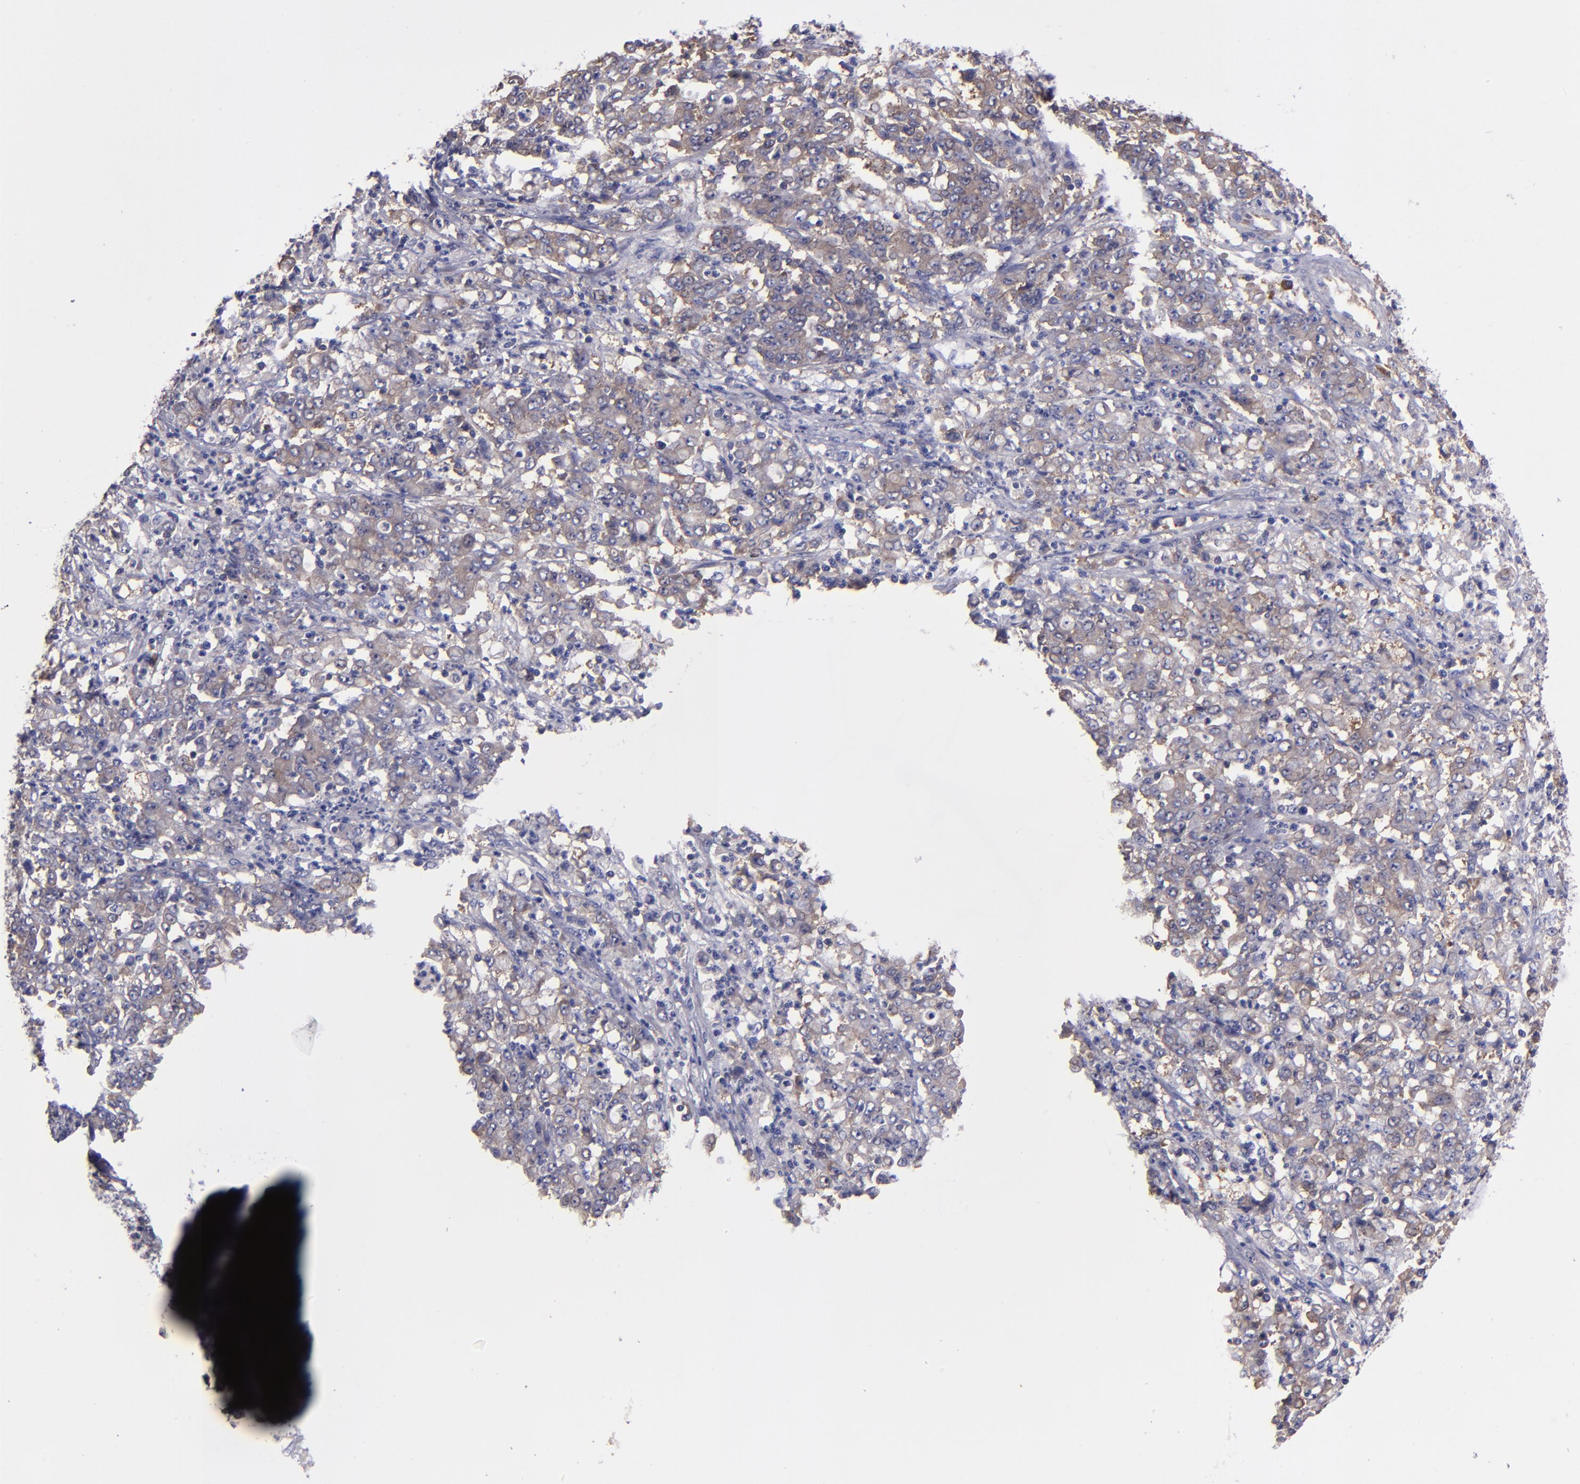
{"staining": {"intensity": "weak", "quantity": "25%-75%", "location": "cytoplasmic/membranous"}, "tissue": "stomach cancer", "cell_type": "Tumor cells", "image_type": "cancer", "snomed": [{"axis": "morphology", "description": "Adenocarcinoma, NOS"}, {"axis": "topography", "description": "Stomach, lower"}], "caption": "An image of human adenocarcinoma (stomach) stained for a protein displays weak cytoplasmic/membranous brown staining in tumor cells.", "gene": "CARS1", "patient": {"sex": "female", "age": 71}}